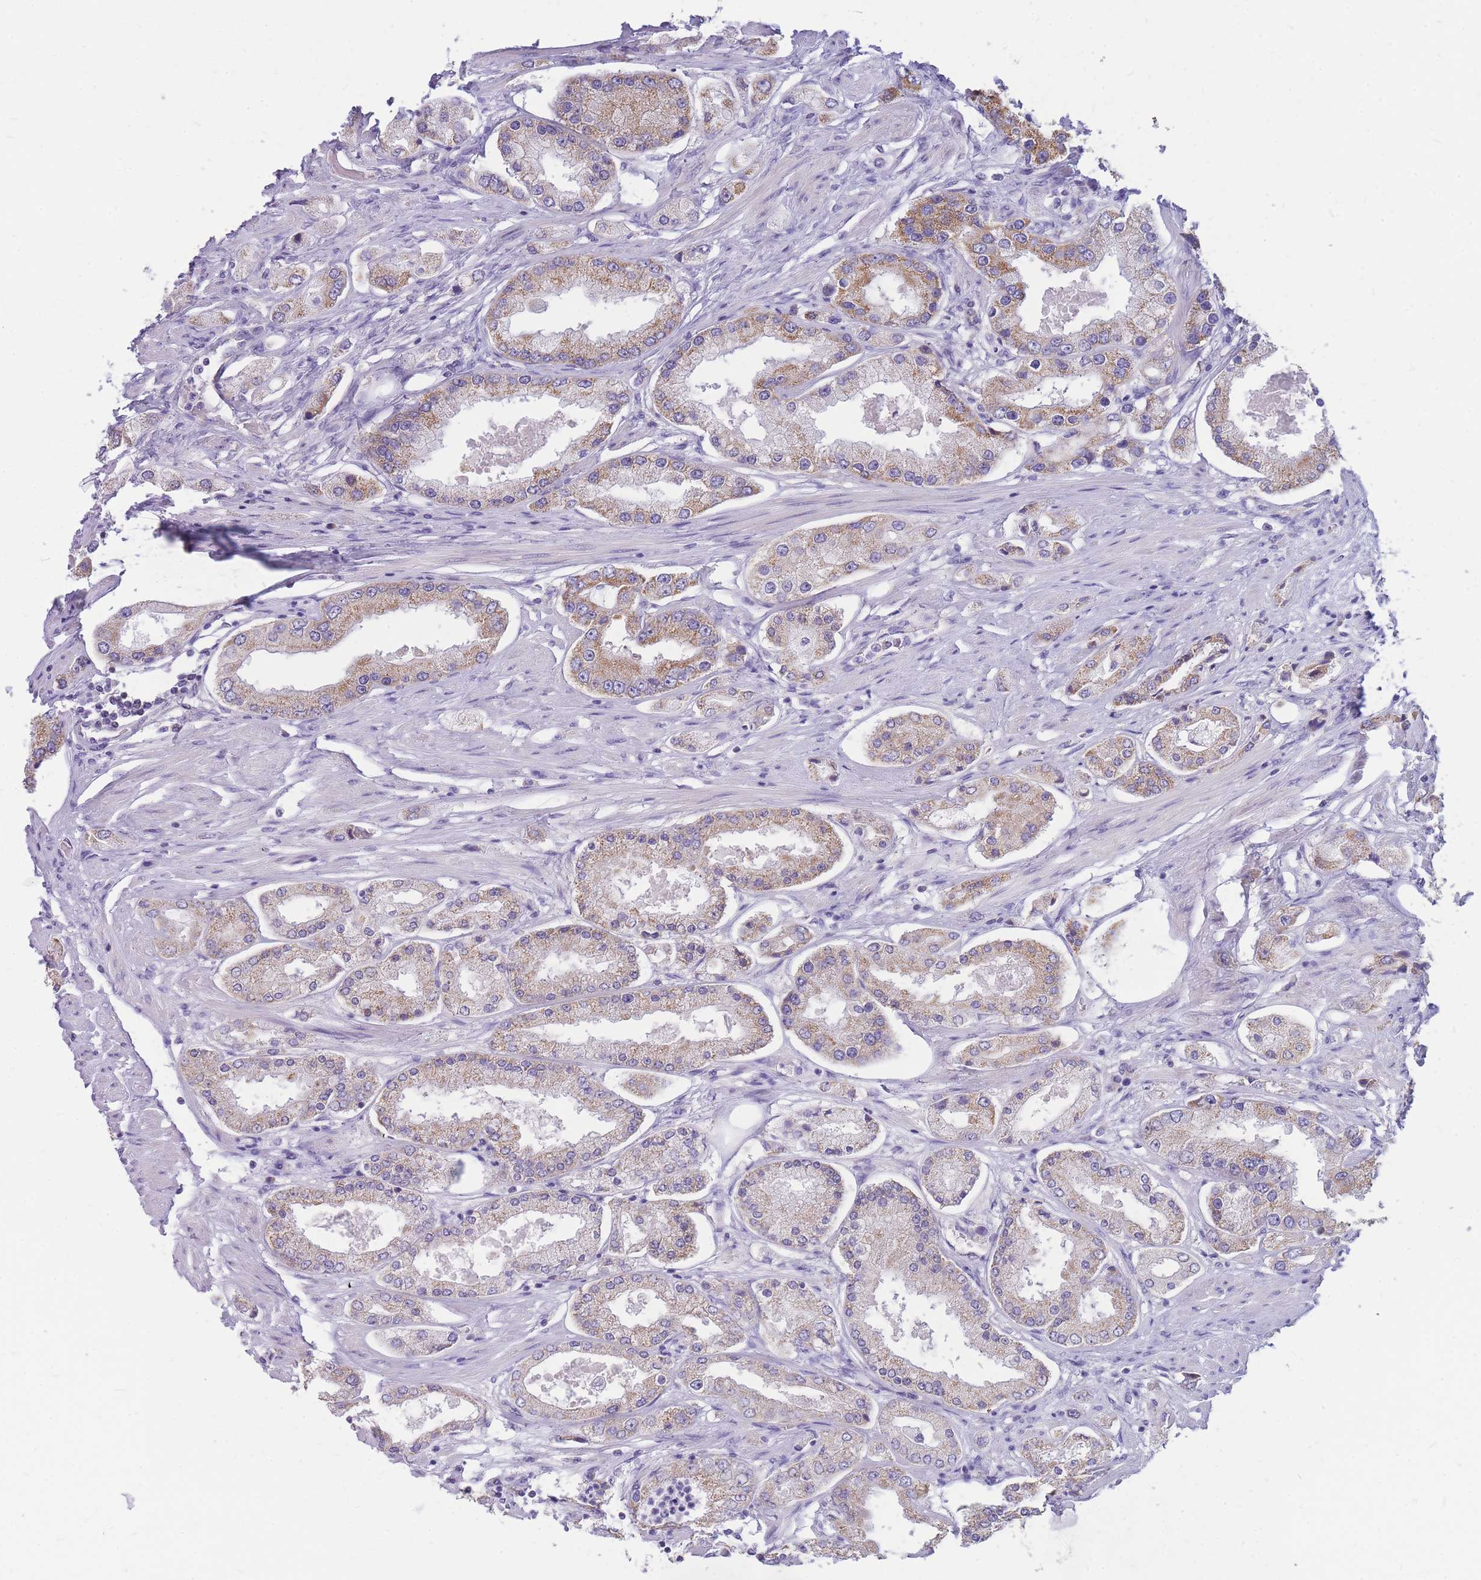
{"staining": {"intensity": "moderate", "quantity": "25%-75%", "location": "cytoplasmic/membranous"}, "tissue": "prostate cancer", "cell_type": "Tumor cells", "image_type": "cancer", "snomed": [{"axis": "morphology", "description": "Adenocarcinoma, High grade"}, {"axis": "topography", "description": "Prostate"}], "caption": "Immunohistochemistry (IHC) micrograph of prostate cancer (adenocarcinoma (high-grade)) stained for a protein (brown), which demonstrates medium levels of moderate cytoplasmic/membranous expression in about 25%-75% of tumor cells.", "gene": "DHRS11", "patient": {"sex": "male", "age": 69}}